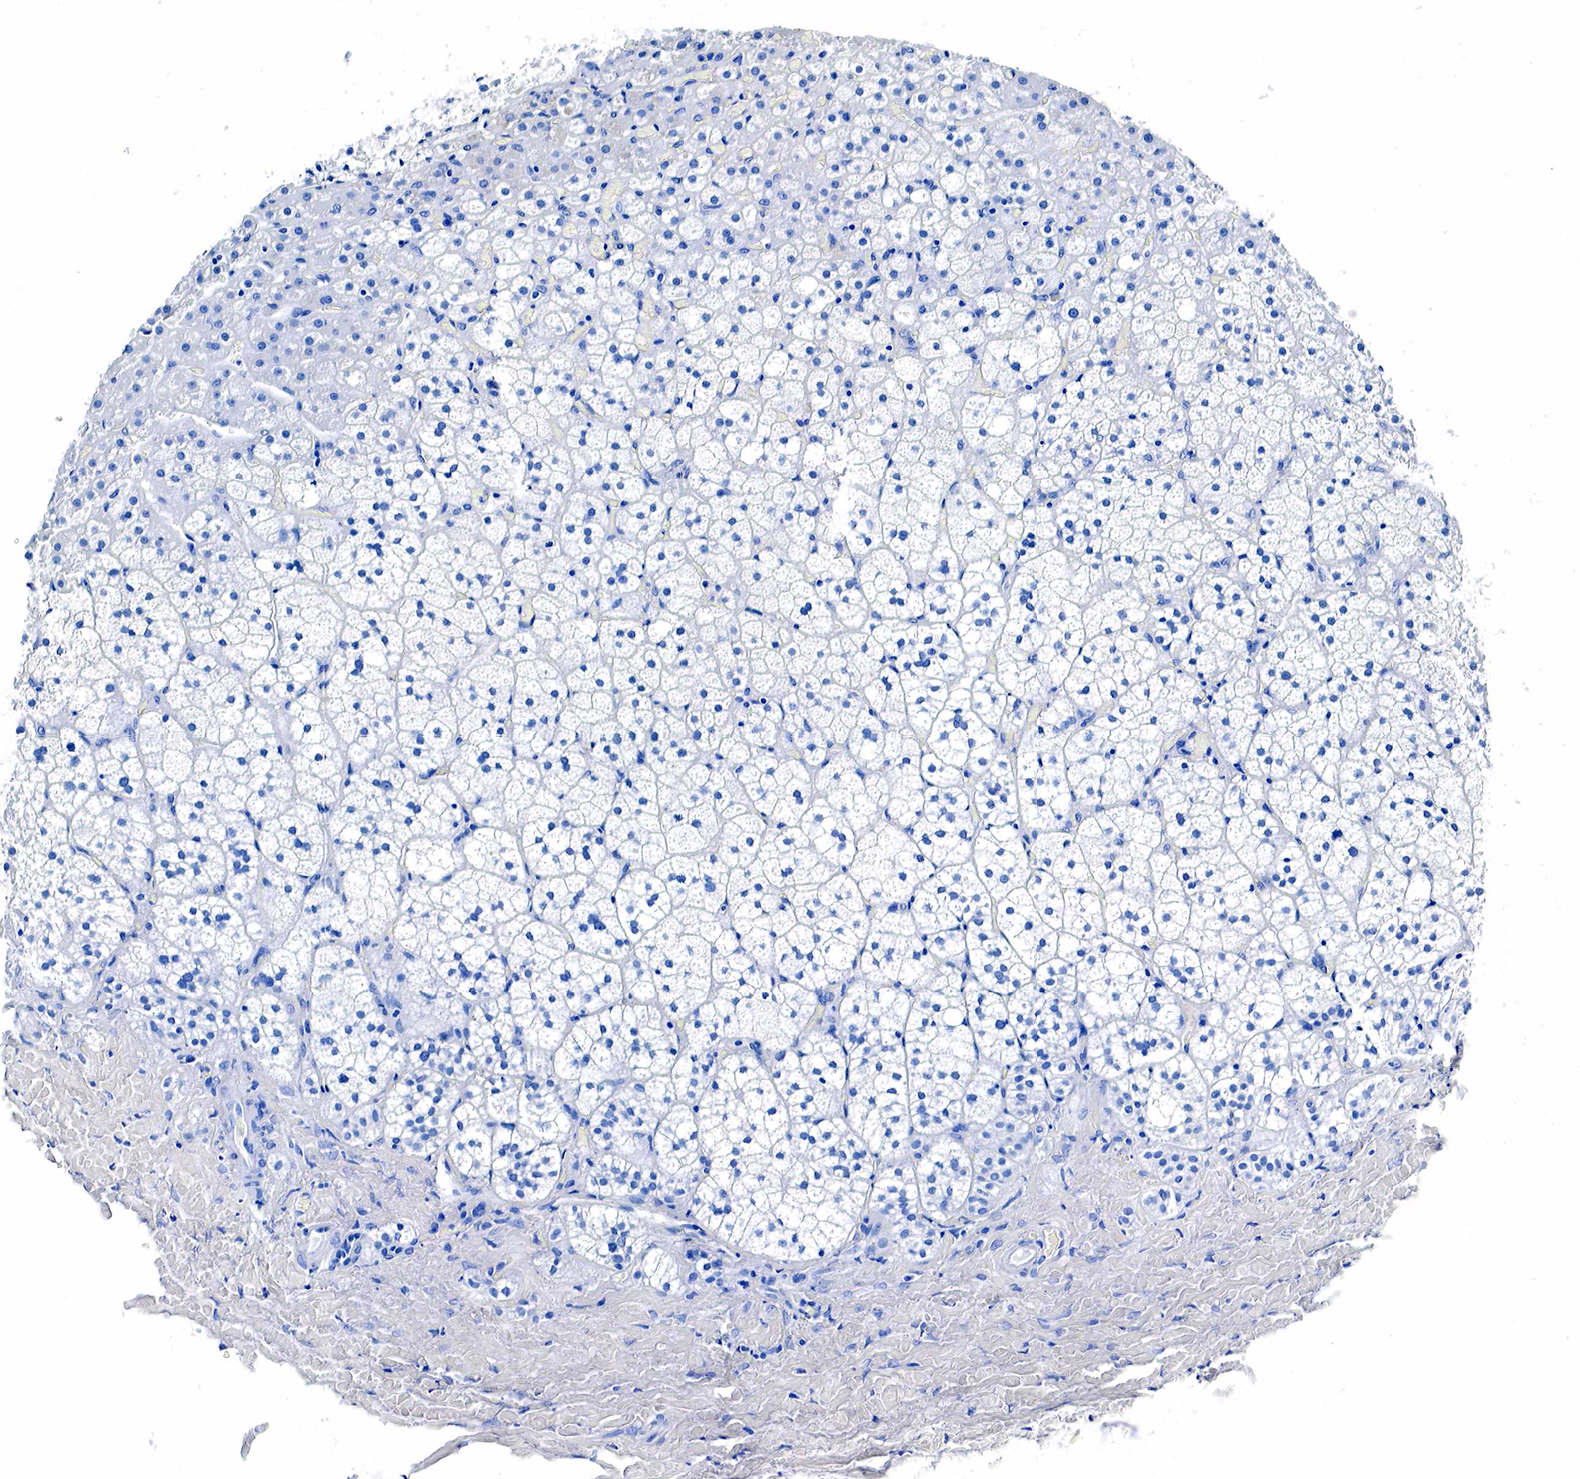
{"staining": {"intensity": "negative", "quantity": "none", "location": "none"}, "tissue": "adrenal gland", "cell_type": "Glandular cells", "image_type": "normal", "snomed": [{"axis": "morphology", "description": "Normal tissue, NOS"}, {"axis": "topography", "description": "Adrenal gland"}], "caption": "Immunohistochemical staining of unremarkable adrenal gland shows no significant staining in glandular cells.", "gene": "GAST", "patient": {"sex": "male", "age": 53}}